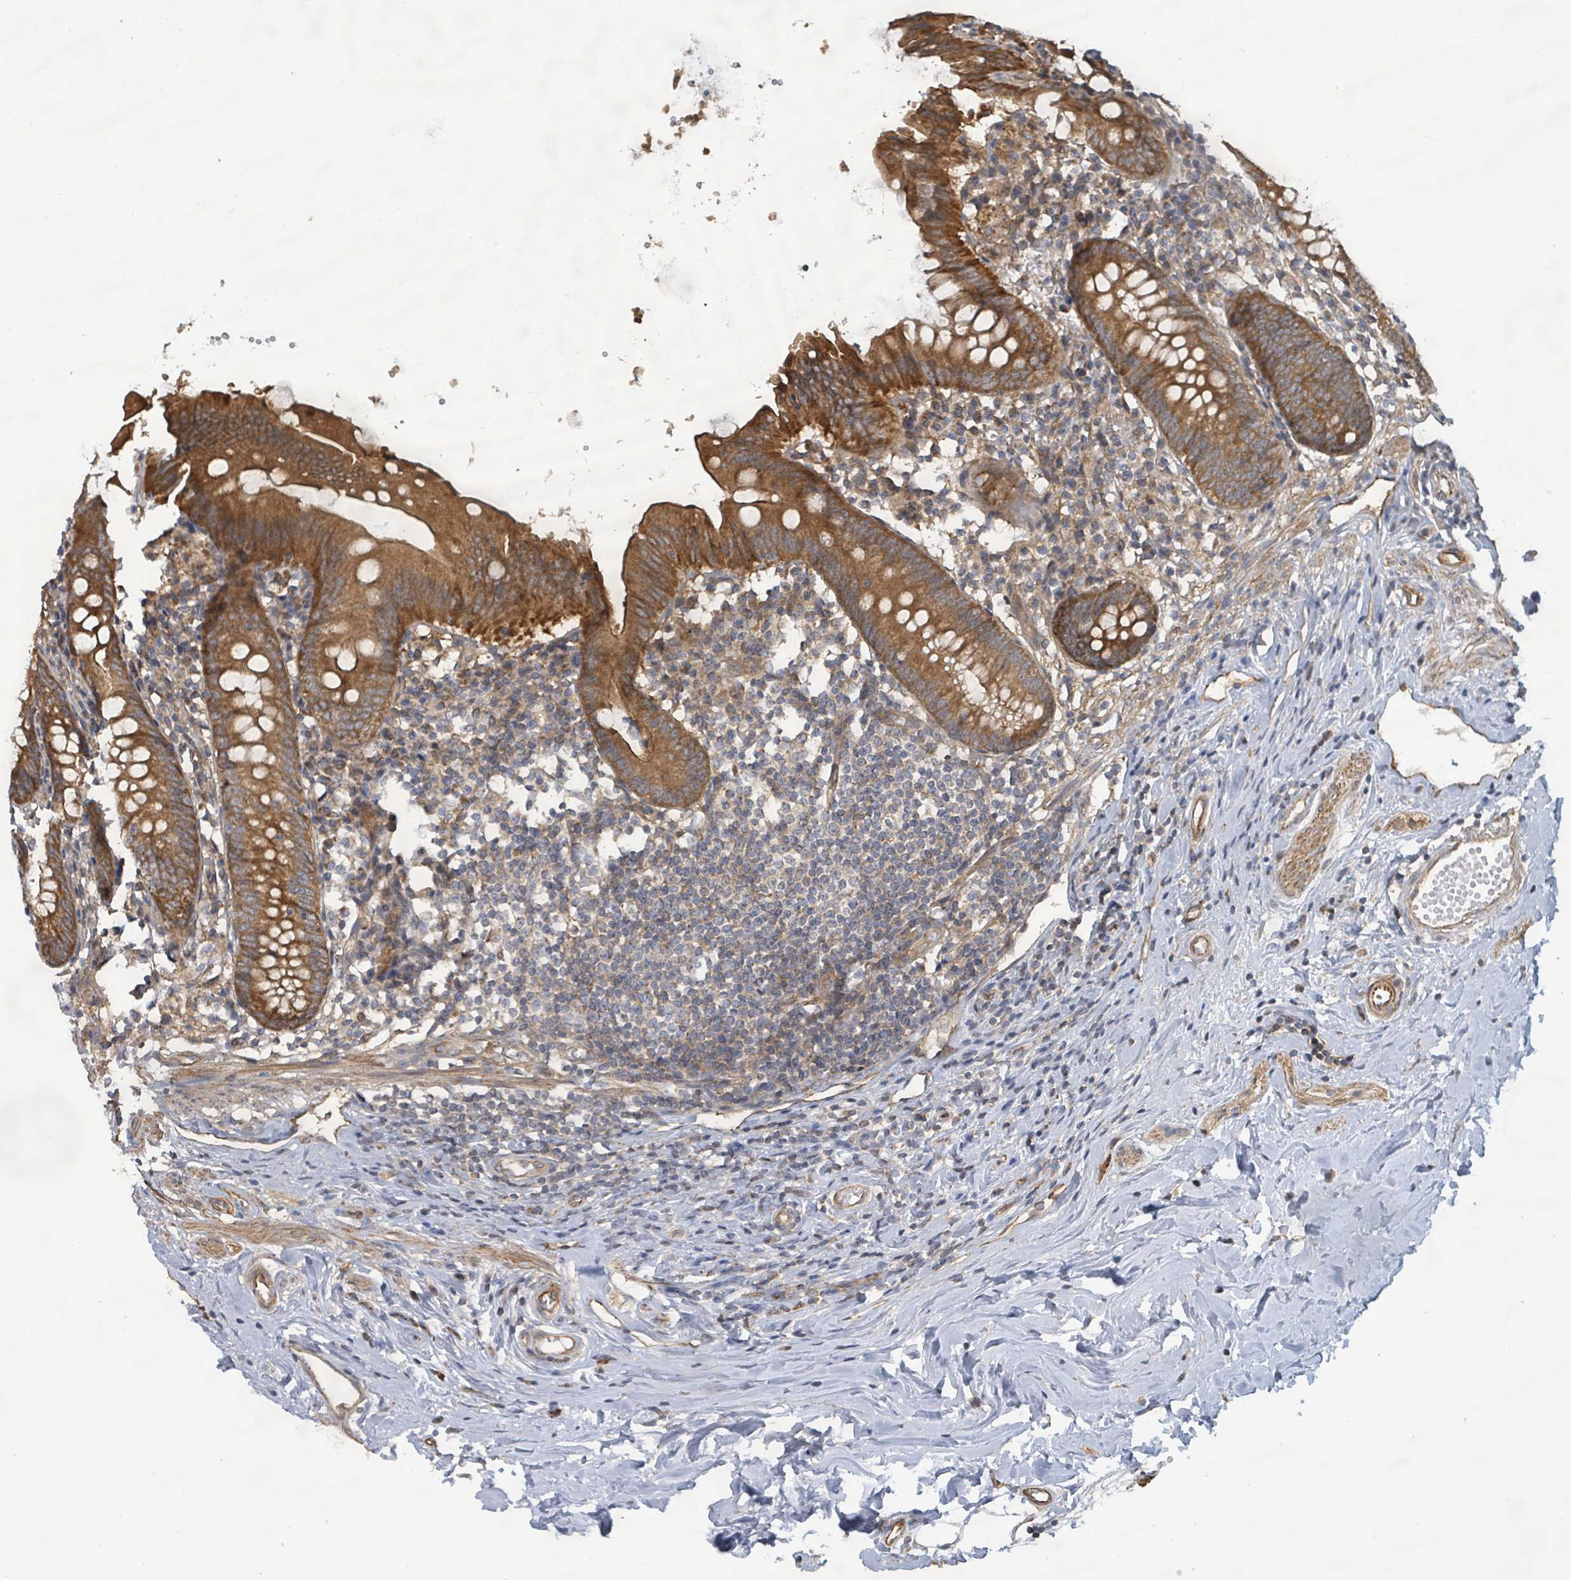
{"staining": {"intensity": "strong", "quantity": ">75%", "location": "cytoplasmic/membranous"}, "tissue": "appendix", "cell_type": "Glandular cells", "image_type": "normal", "snomed": [{"axis": "morphology", "description": "Normal tissue, NOS"}, {"axis": "topography", "description": "Appendix"}], "caption": "Strong cytoplasmic/membranous protein positivity is seen in approximately >75% of glandular cells in appendix. The protein is shown in brown color, while the nuclei are stained blue.", "gene": "KBTBD11", "patient": {"sex": "female", "age": 54}}